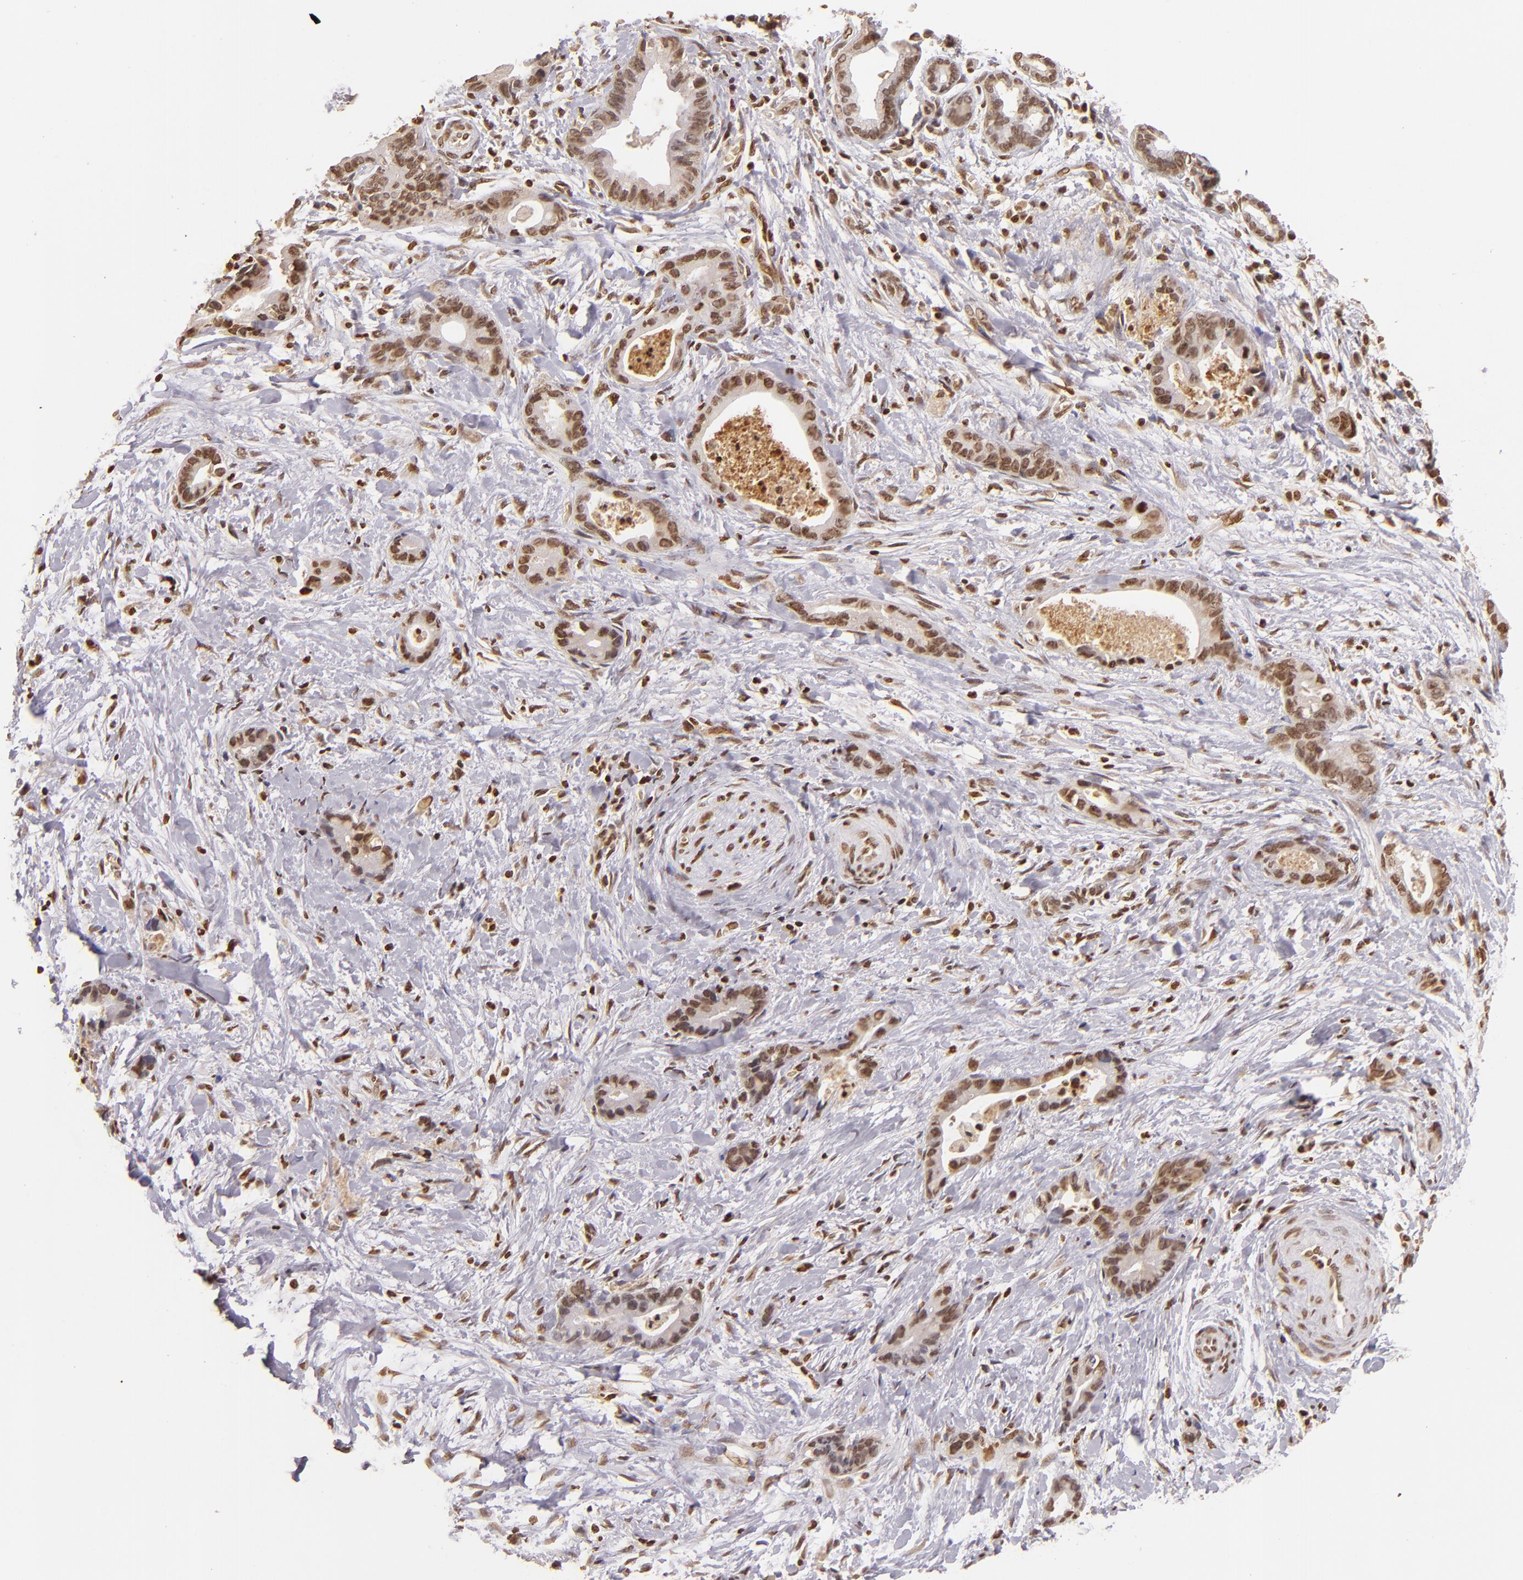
{"staining": {"intensity": "strong", "quantity": ">75%", "location": "nuclear"}, "tissue": "liver cancer", "cell_type": "Tumor cells", "image_type": "cancer", "snomed": [{"axis": "morphology", "description": "Cholangiocarcinoma"}, {"axis": "topography", "description": "Liver"}], "caption": "Immunohistochemical staining of human liver cholangiocarcinoma reveals strong nuclear protein positivity in about >75% of tumor cells.", "gene": "SERPINC1", "patient": {"sex": "female", "age": 55}}